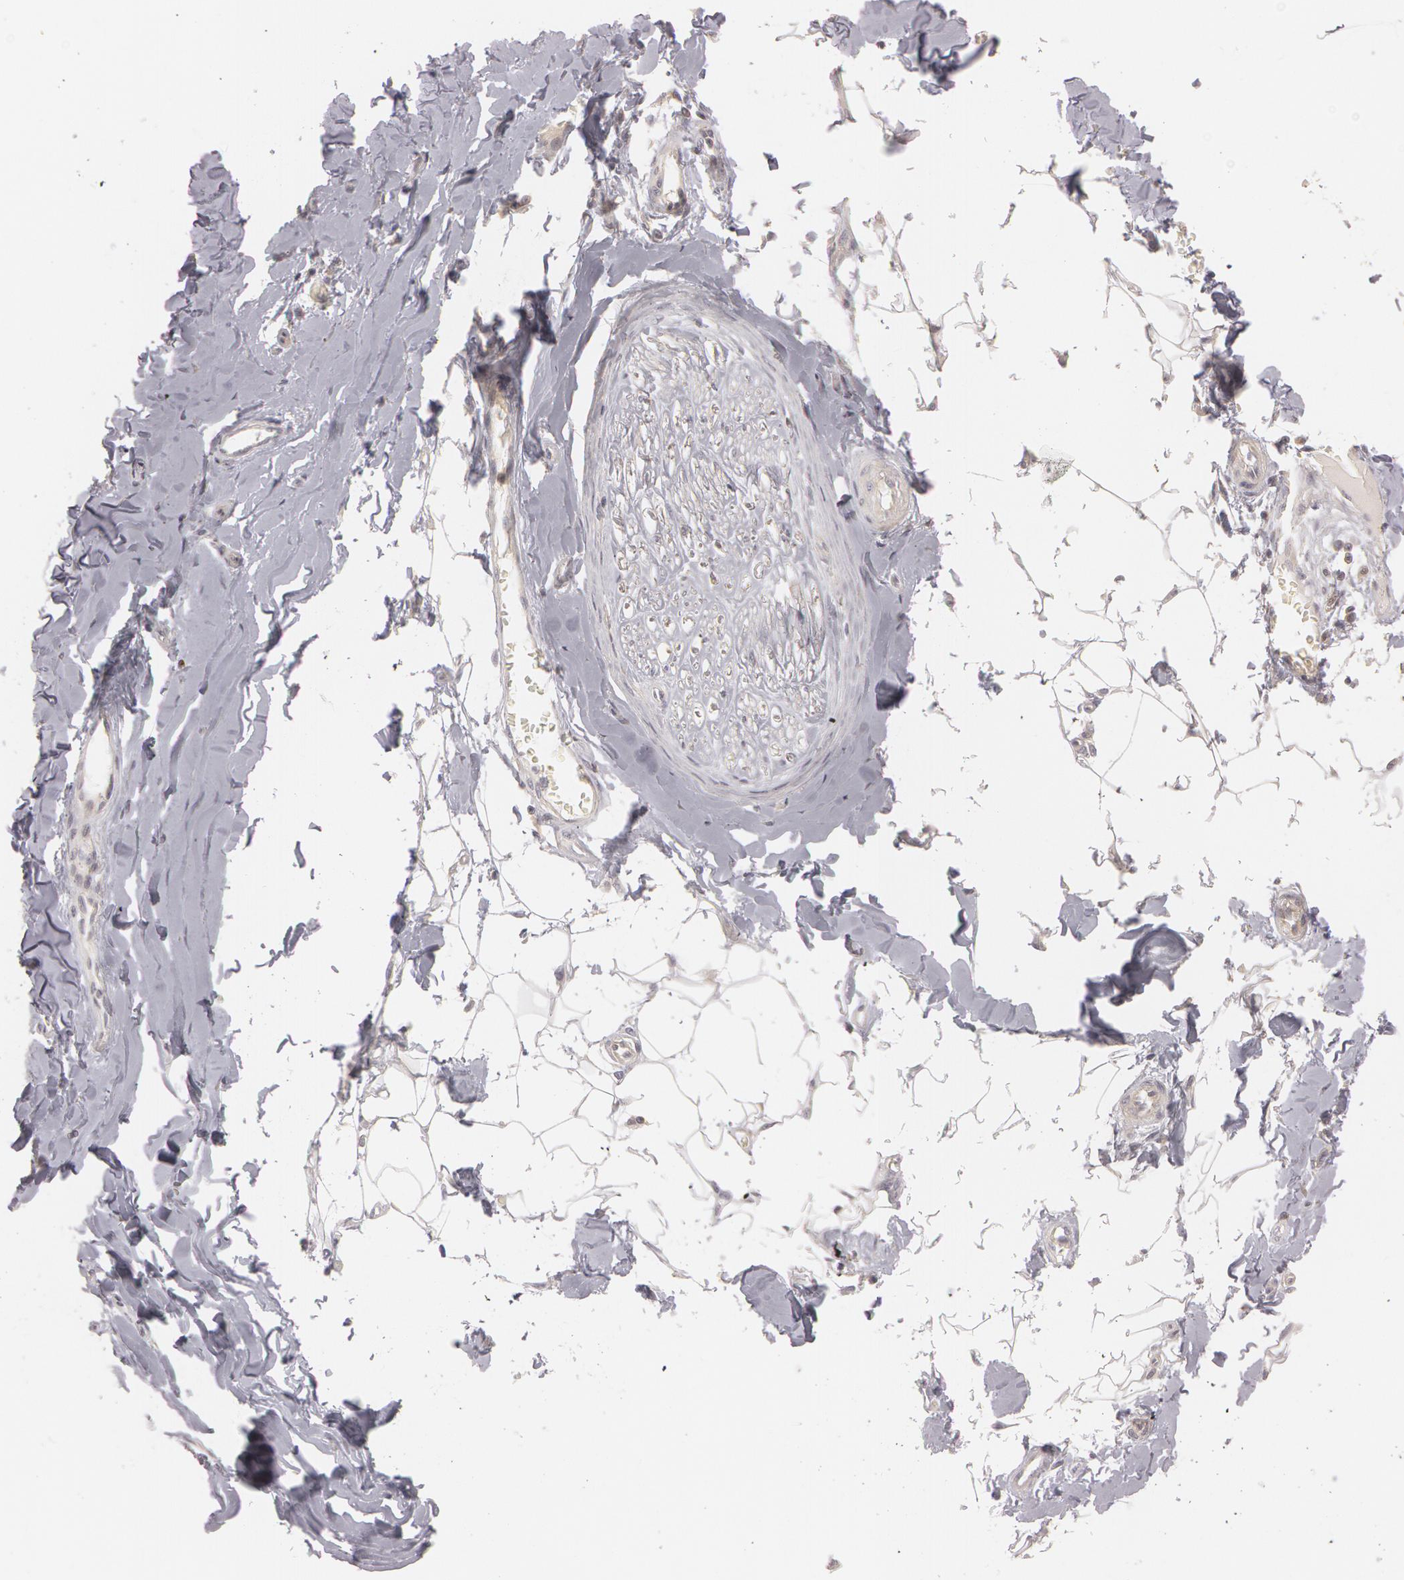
{"staining": {"intensity": "weak", "quantity": "25%-75%", "location": "cytoplasmic/membranous"}, "tissue": "adipose tissue", "cell_type": "Adipocytes", "image_type": "normal", "snomed": [{"axis": "morphology", "description": "Normal tissue, NOS"}, {"axis": "morphology", "description": "Squamous cell carcinoma, NOS"}, {"axis": "topography", "description": "Skin"}, {"axis": "topography", "description": "Peripheral nerve tissue"}], "caption": "Weak cytoplasmic/membranous protein expression is present in about 25%-75% of adipocytes in adipose tissue.", "gene": "RALGAPA1", "patient": {"sex": "male", "age": 83}}